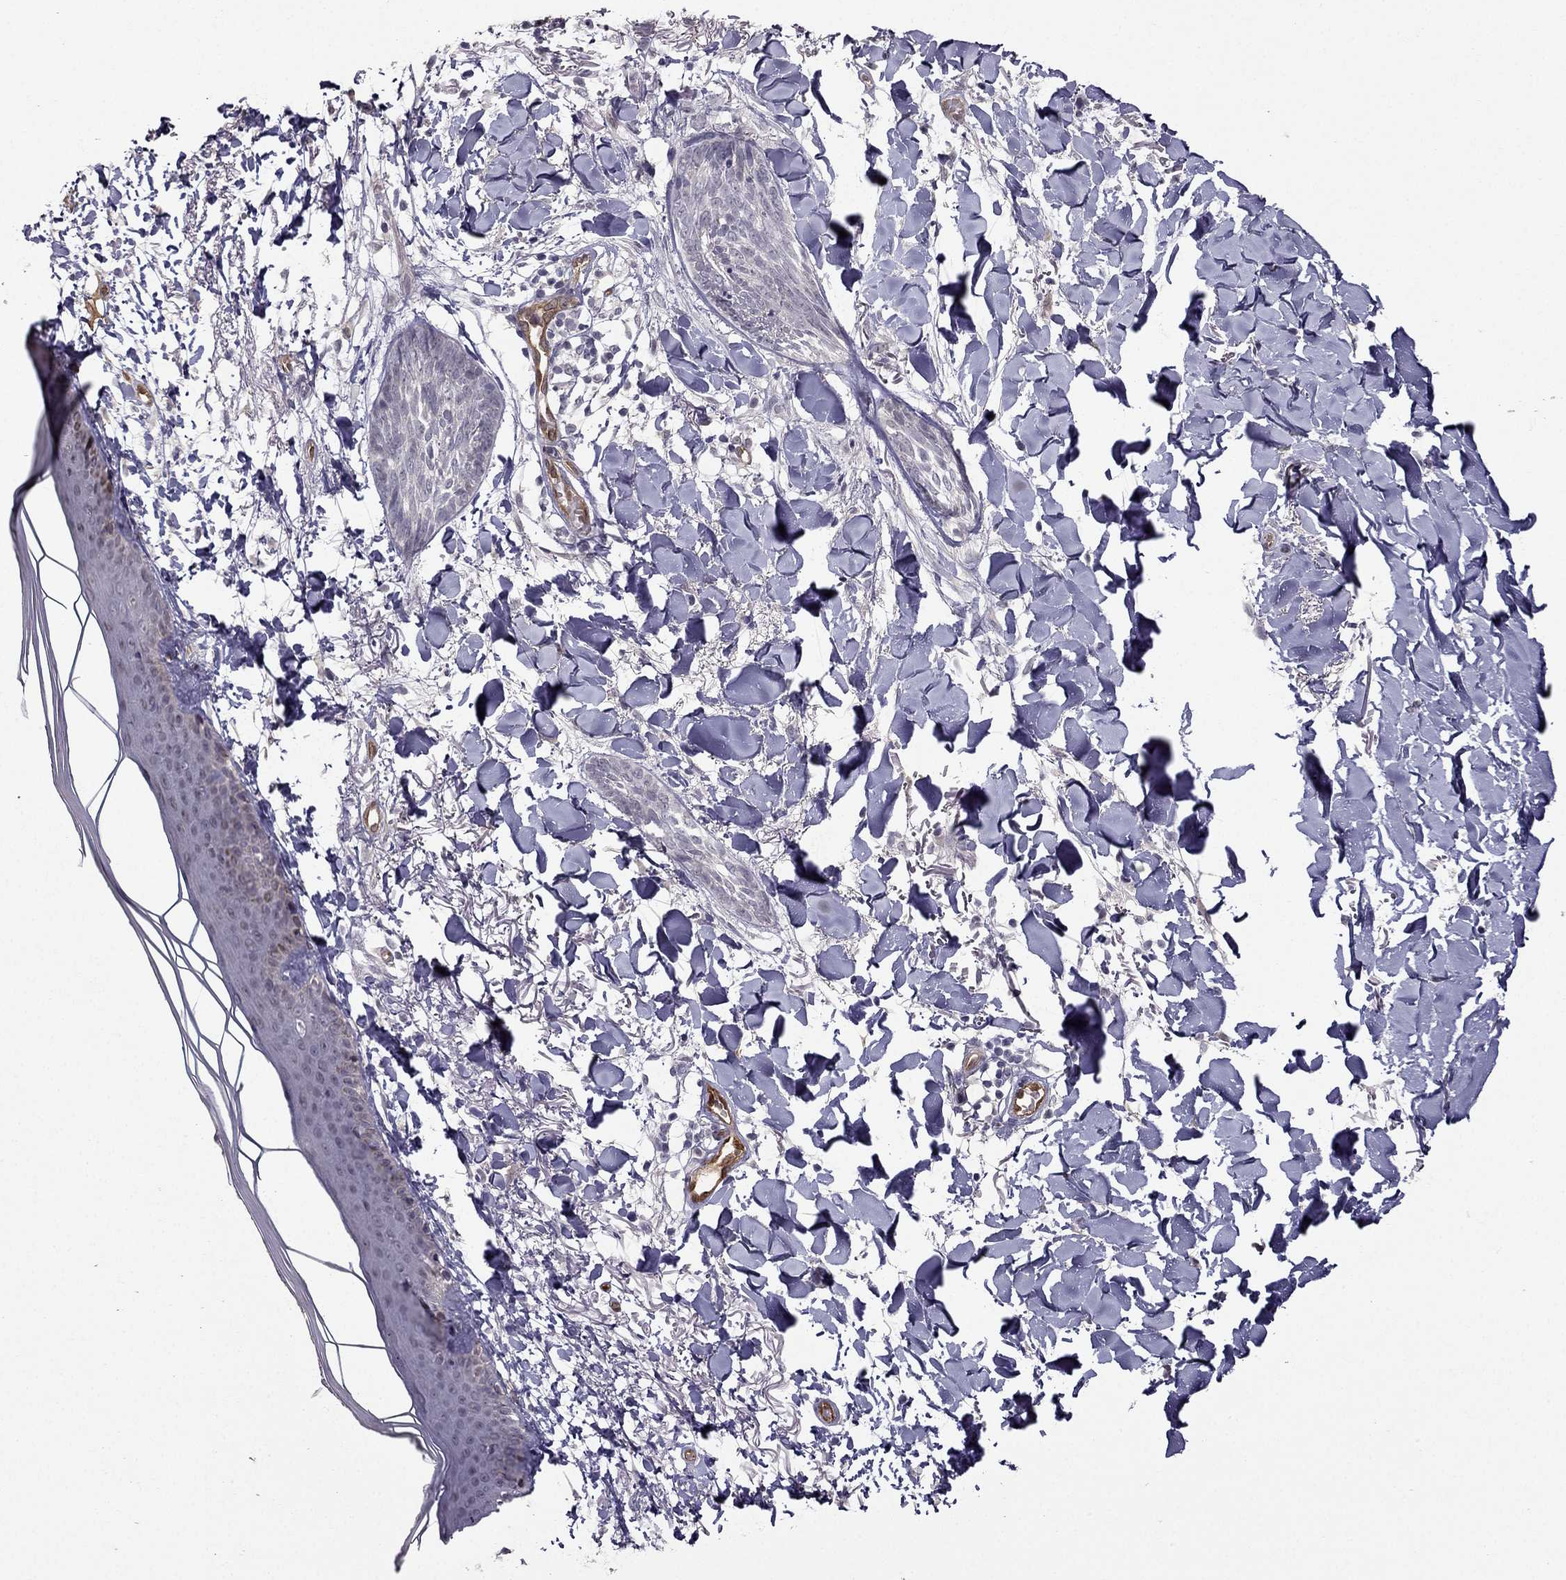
{"staining": {"intensity": "negative", "quantity": "none", "location": "none"}, "tissue": "skin cancer", "cell_type": "Tumor cells", "image_type": "cancer", "snomed": [{"axis": "morphology", "description": "Normal tissue, NOS"}, {"axis": "morphology", "description": "Basal cell carcinoma"}, {"axis": "topography", "description": "Skin"}], "caption": "The immunohistochemistry (IHC) histopathology image has no significant staining in tumor cells of skin cancer tissue.", "gene": "NQO1", "patient": {"sex": "male", "age": 84}}